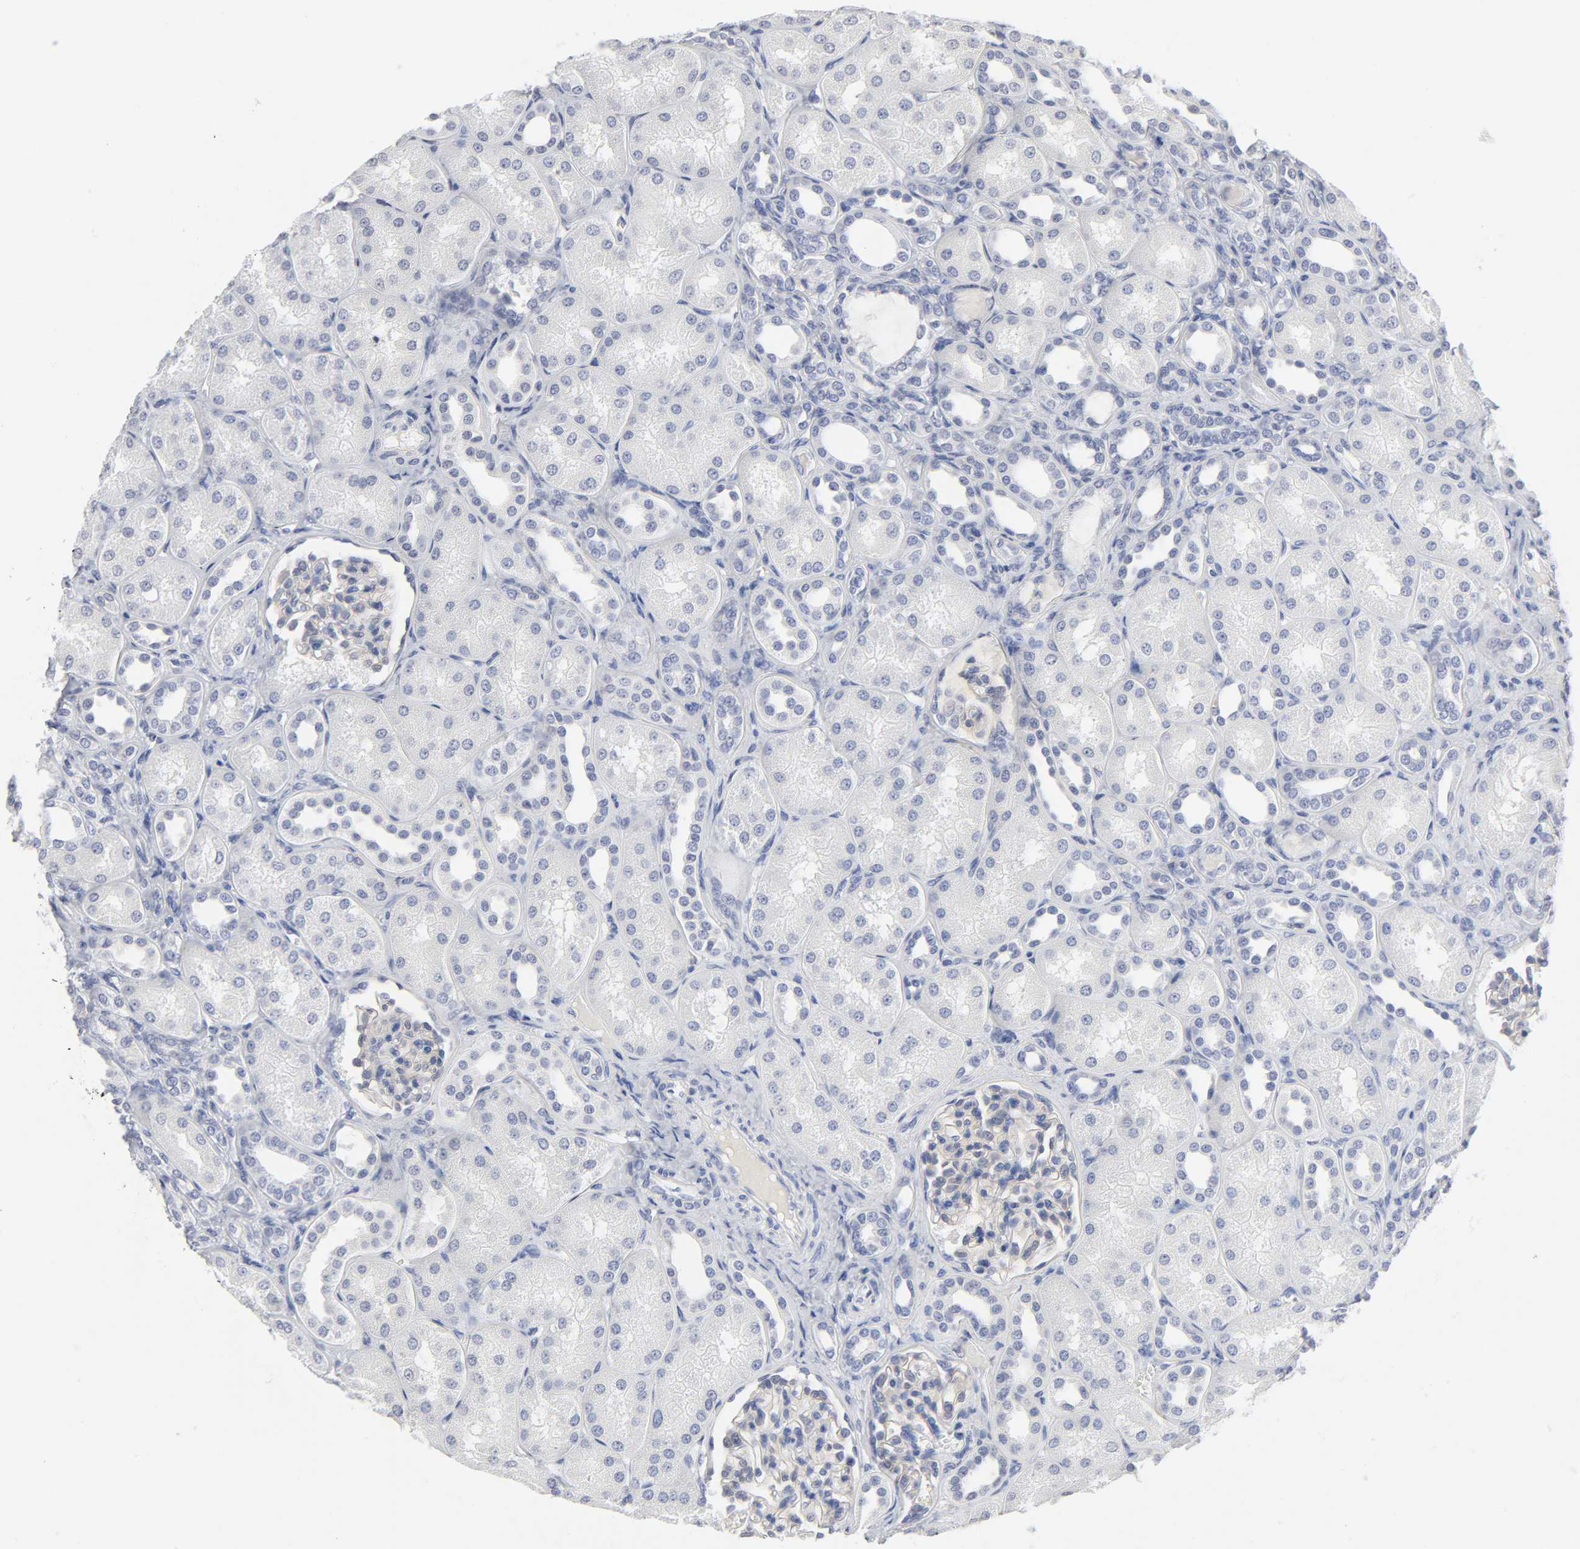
{"staining": {"intensity": "negative", "quantity": "none", "location": "none"}, "tissue": "kidney", "cell_type": "Cells in glomeruli", "image_type": "normal", "snomed": [{"axis": "morphology", "description": "Normal tissue, NOS"}, {"axis": "topography", "description": "Kidney"}], "caption": "Micrograph shows no significant protein staining in cells in glomeruli of unremarkable kidney.", "gene": "SLCO1B3", "patient": {"sex": "male", "age": 7}}